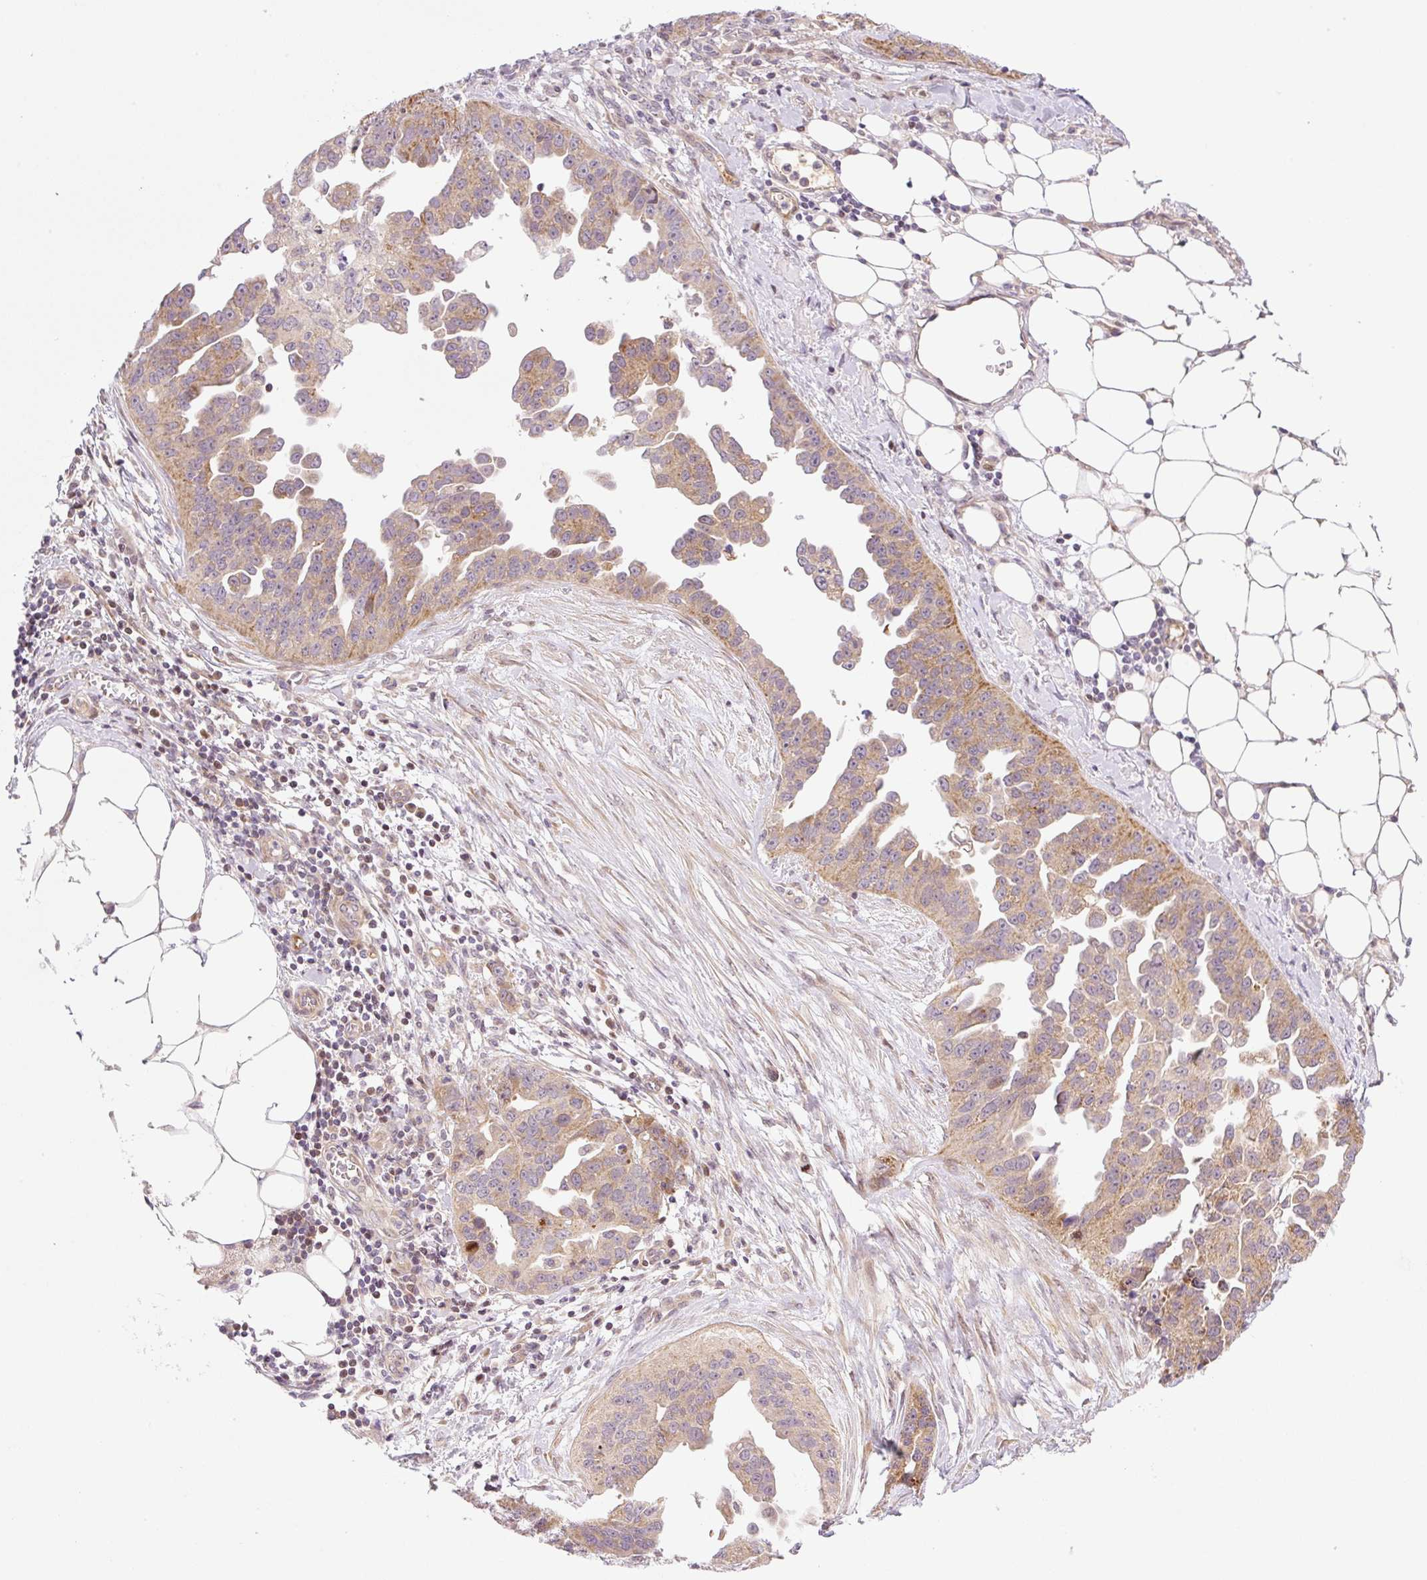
{"staining": {"intensity": "moderate", "quantity": ">75%", "location": "cytoplasmic/membranous"}, "tissue": "ovarian cancer", "cell_type": "Tumor cells", "image_type": "cancer", "snomed": [{"axis": "morphology", "description": "Cystadenocarcinoma, serous, NOS"}, {"axis": "topography", "description": "Ovary"}], "caption": "Serous cystadenocarcinoma (ovarian) stained for a protein exhibits moderate cytoplasmic/membranous positivity in tumor cells.", "gene": "ZNF394", "patient": {"sex": "female", "age": 75}}